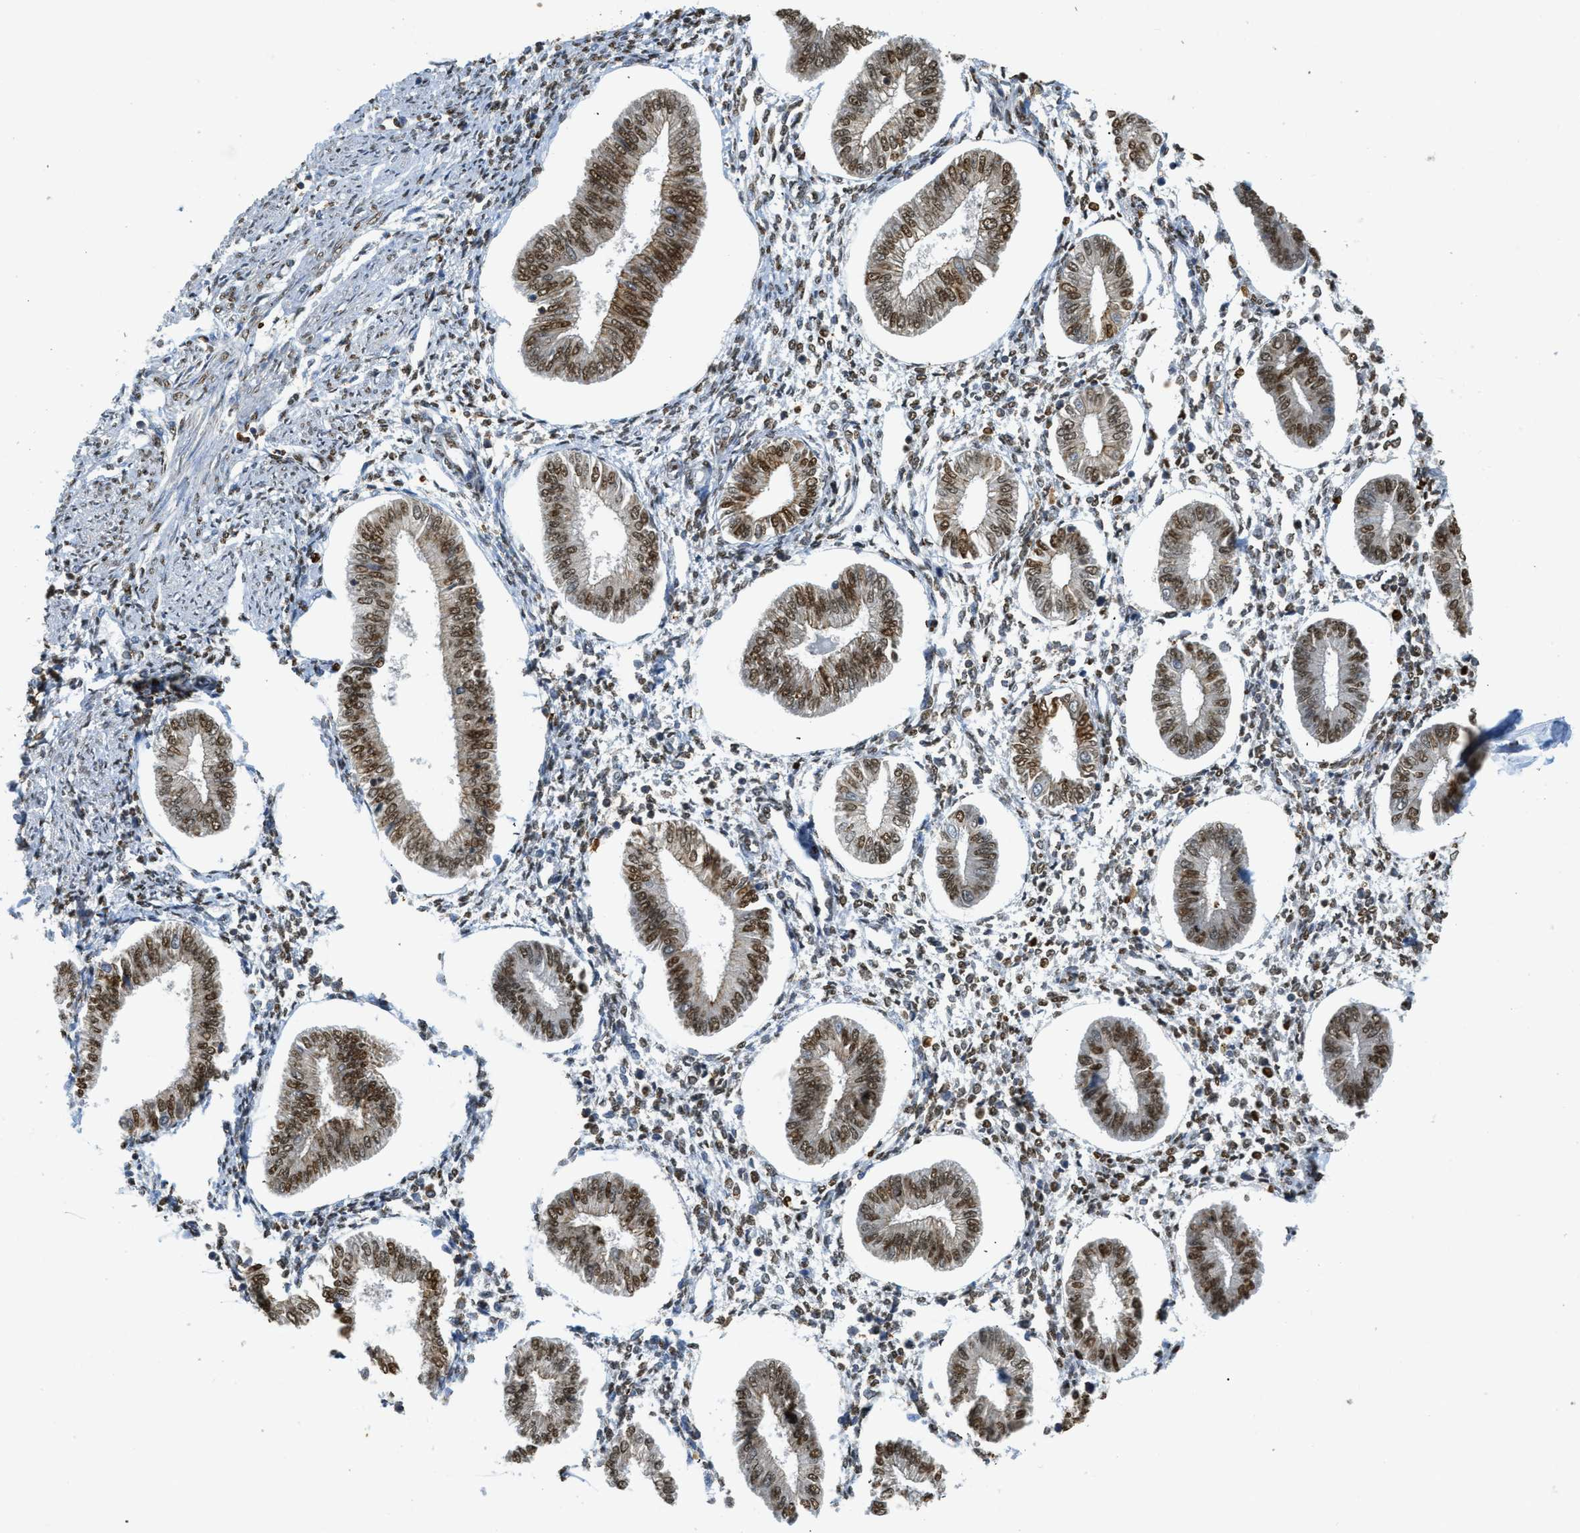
{"staining": {"intensity": "moderate", "quantity": "25%-75%", "location": "nuclear"}, "tissue": "endometrium", "cell_type": "Cells in endometrial stroma", "image_type": "normal", "snomed": [{"axis": "morphology", "description": "Normal tissue, NOS"}, {"axis": "topography", "description": "Endometrium"}], "caption": "Moderate nuclear protein expression is identified in approximately 25%-75% of cells in endometrial stroma in endometrium. (IHC, brightfield microscopy, high magnification).", "gene": "NR5A2", "patient": {"sex": "female", "age": 50}}